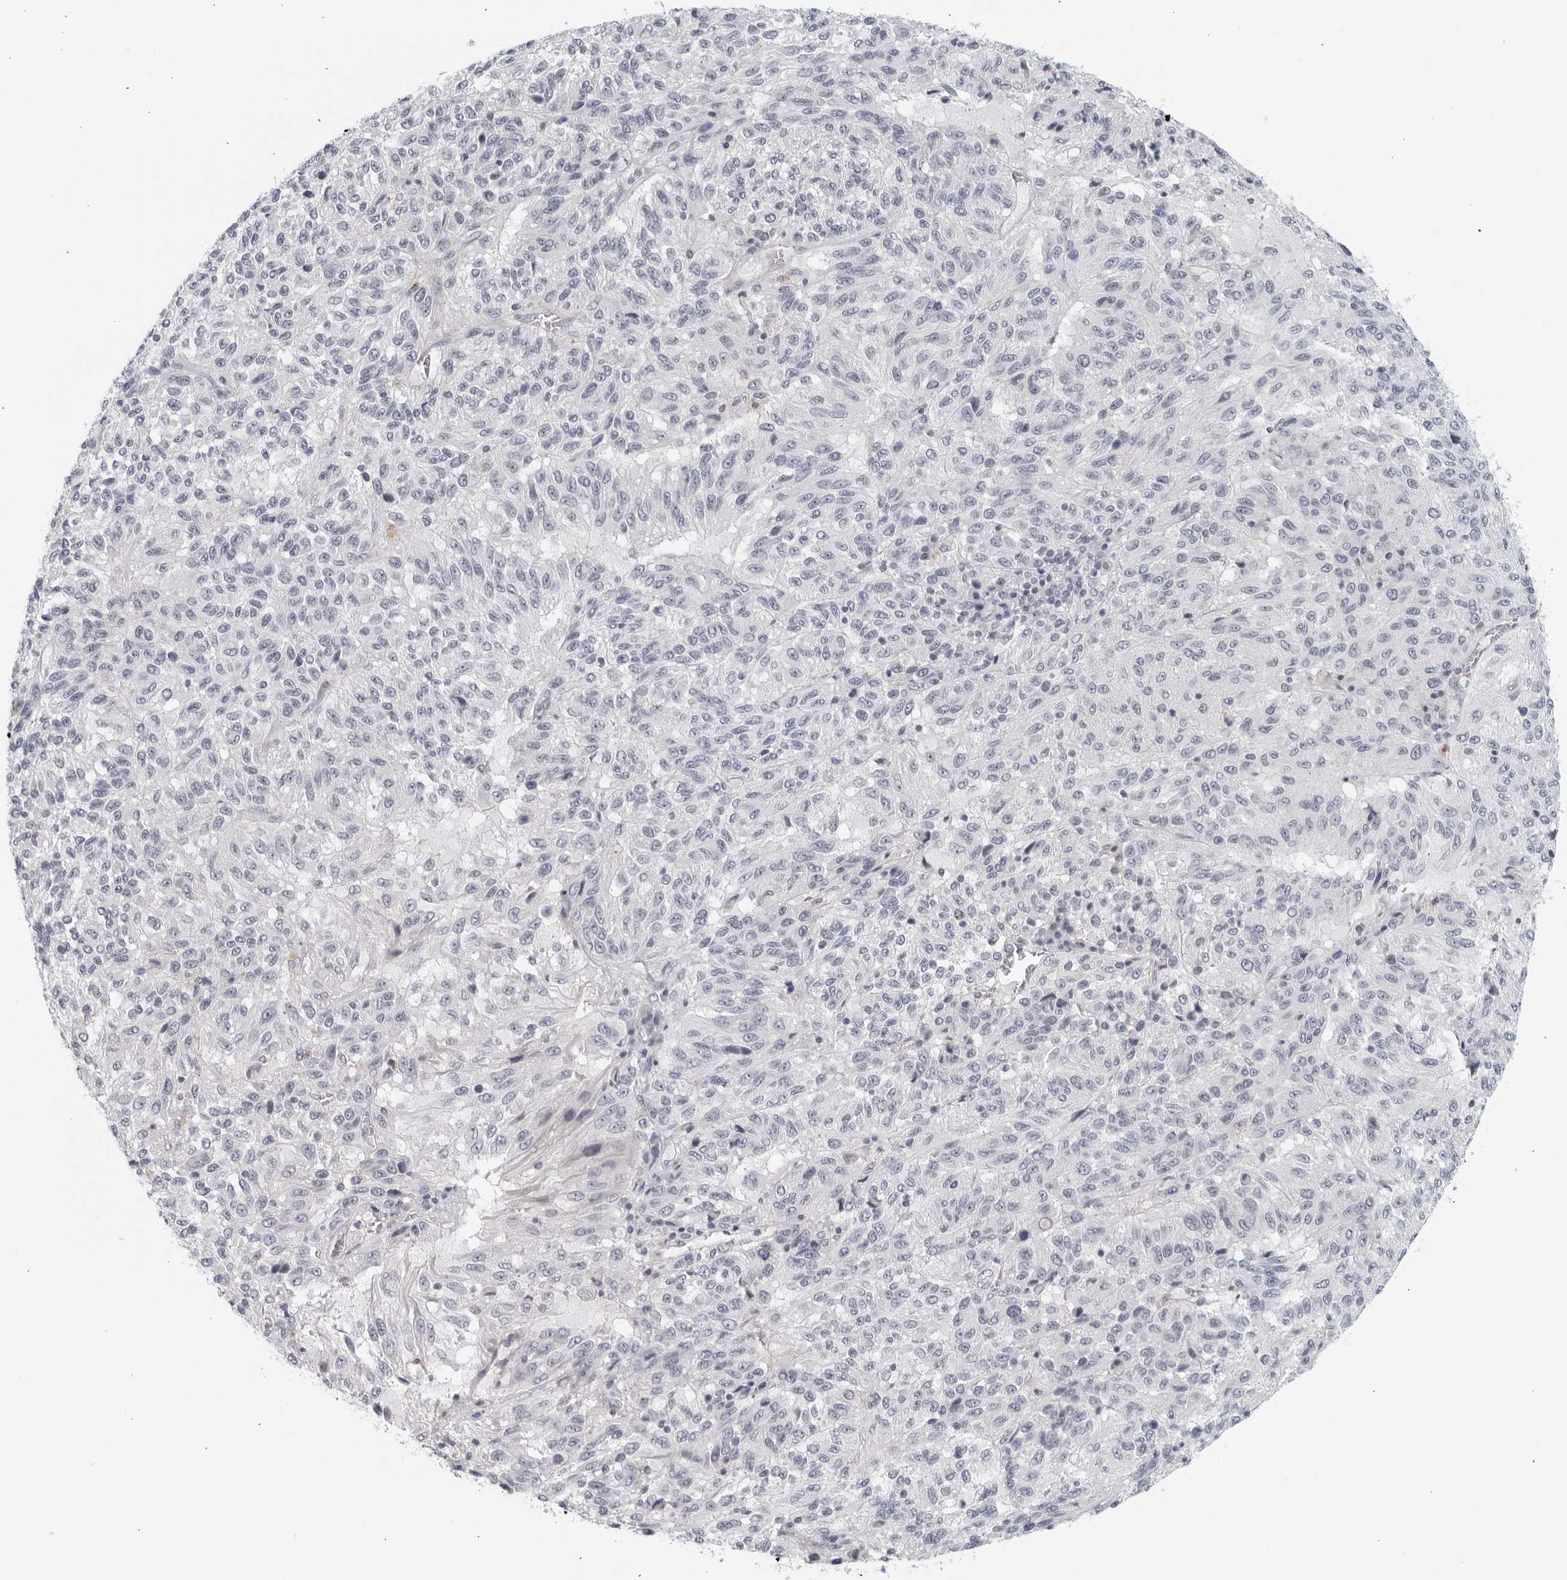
{"staining": {"intensity": "negative", "quantity": "none", "location": "none"}, "tissue": "melanoma", "cell_type": "Tumor cells", "image_type": "cancer", "snomed": [{"axis": "morphology", "description": "Malignant melanoma, Metastatic site"}, {"axis": "topography", "description": "Lung"}], "caption": "This histopathology image is of malignant melanoma (metastatic site) stained with IHC to label a protein in brown with the nuclei are counter-stained blue. There is no positivity in tumor cells.", "gene": "MATN1", "patient": {"sex": "male", "age": 64}}